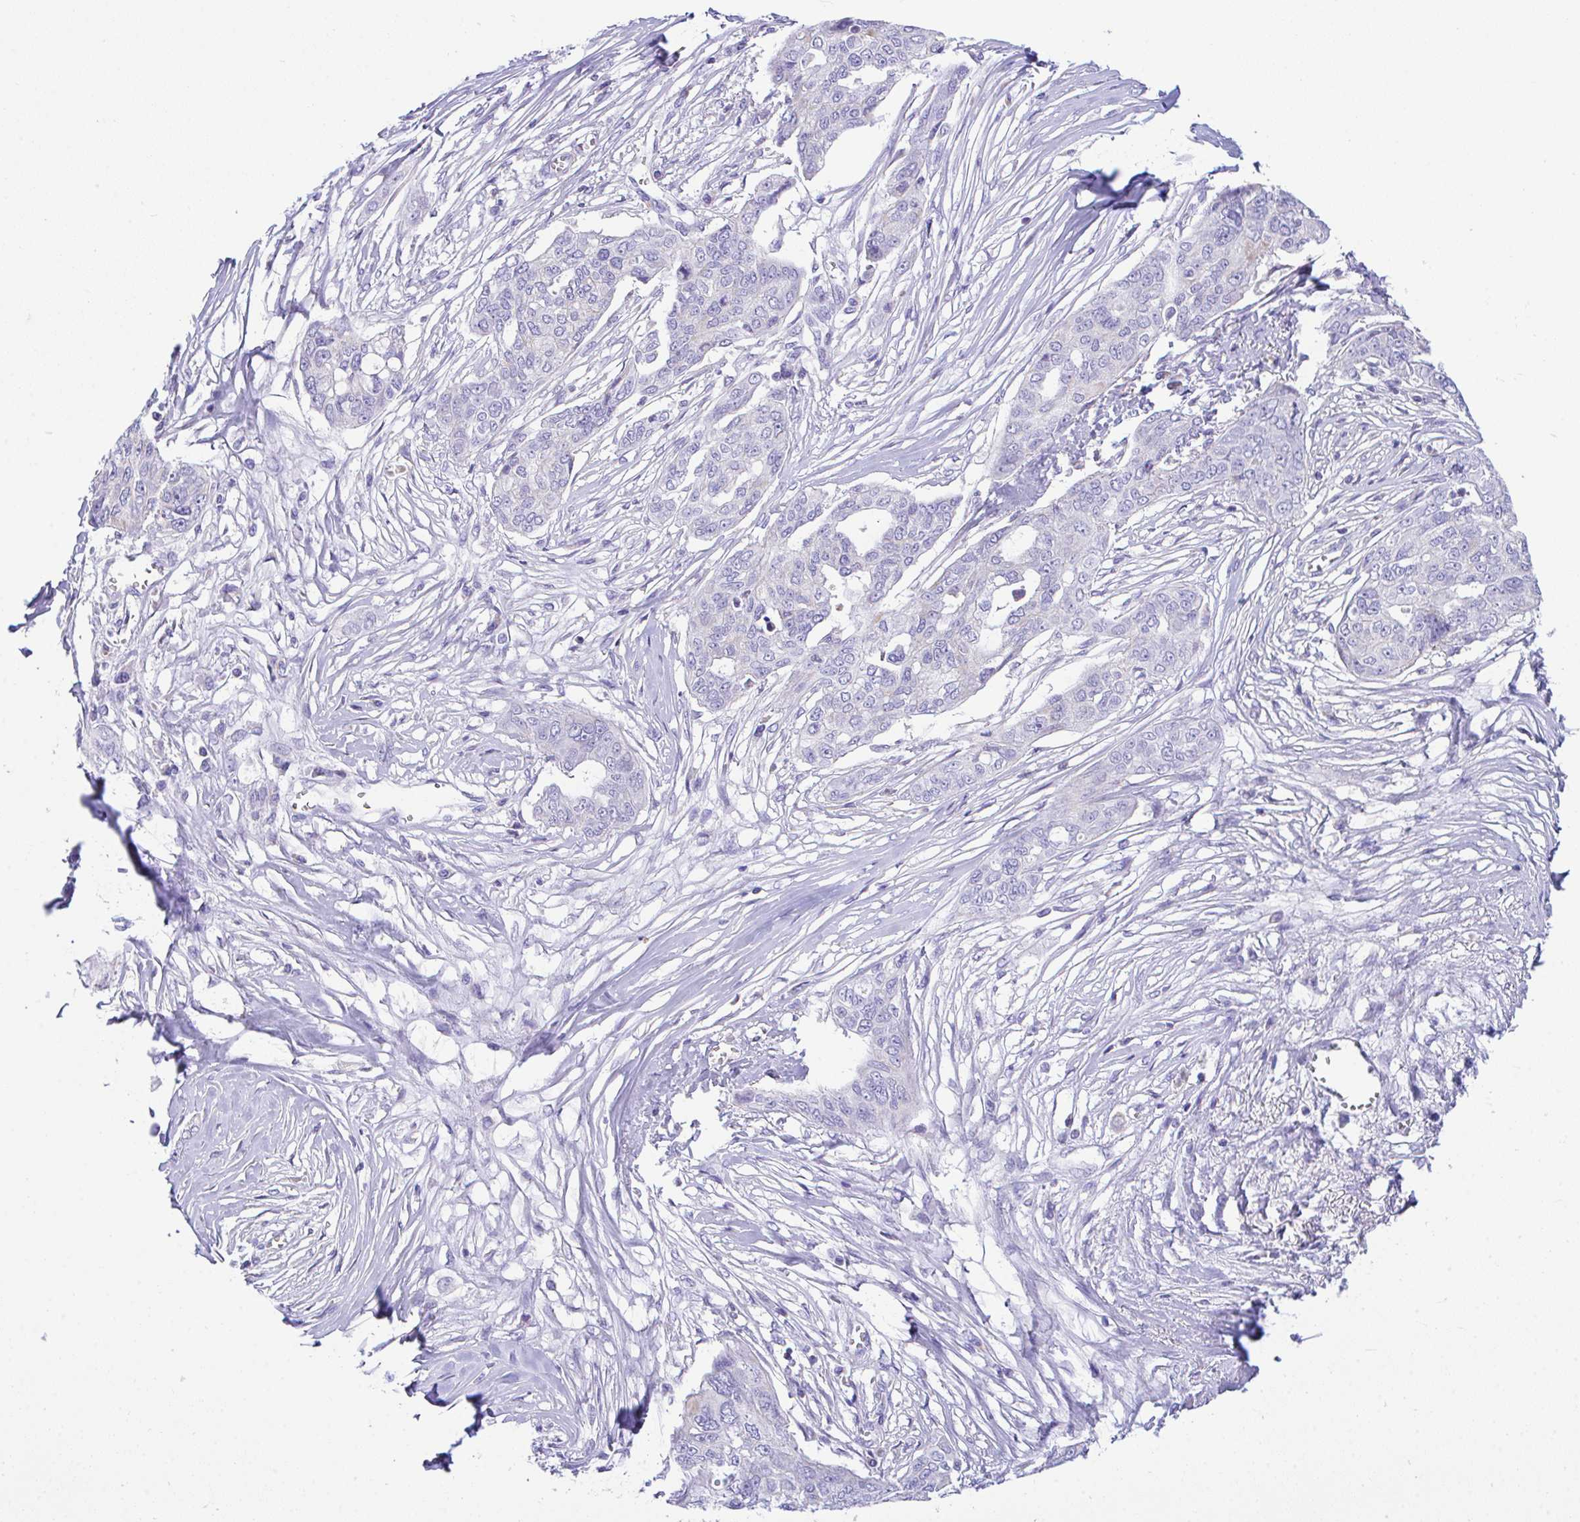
{"staining": {"intensity": "negative", "quantity": "none", "location": "none"}, "tissue": "ovarian cancer", "cell_type": "Tumor cells", "image_type": "cancer", "snomed": [{"axis": "morphology", "description": "Carcinoma, endometroid"}, {"axis": "topography", "description": "Ovary"}], "caption": "An IHC micrograph of endometroid carcinoma (ovarian) is shown. There is no staining in tumor cells of endometroid carcinoma (ovarian).", "gene": "NLRP8", "patient": {"sex": "female", "age": 70}}